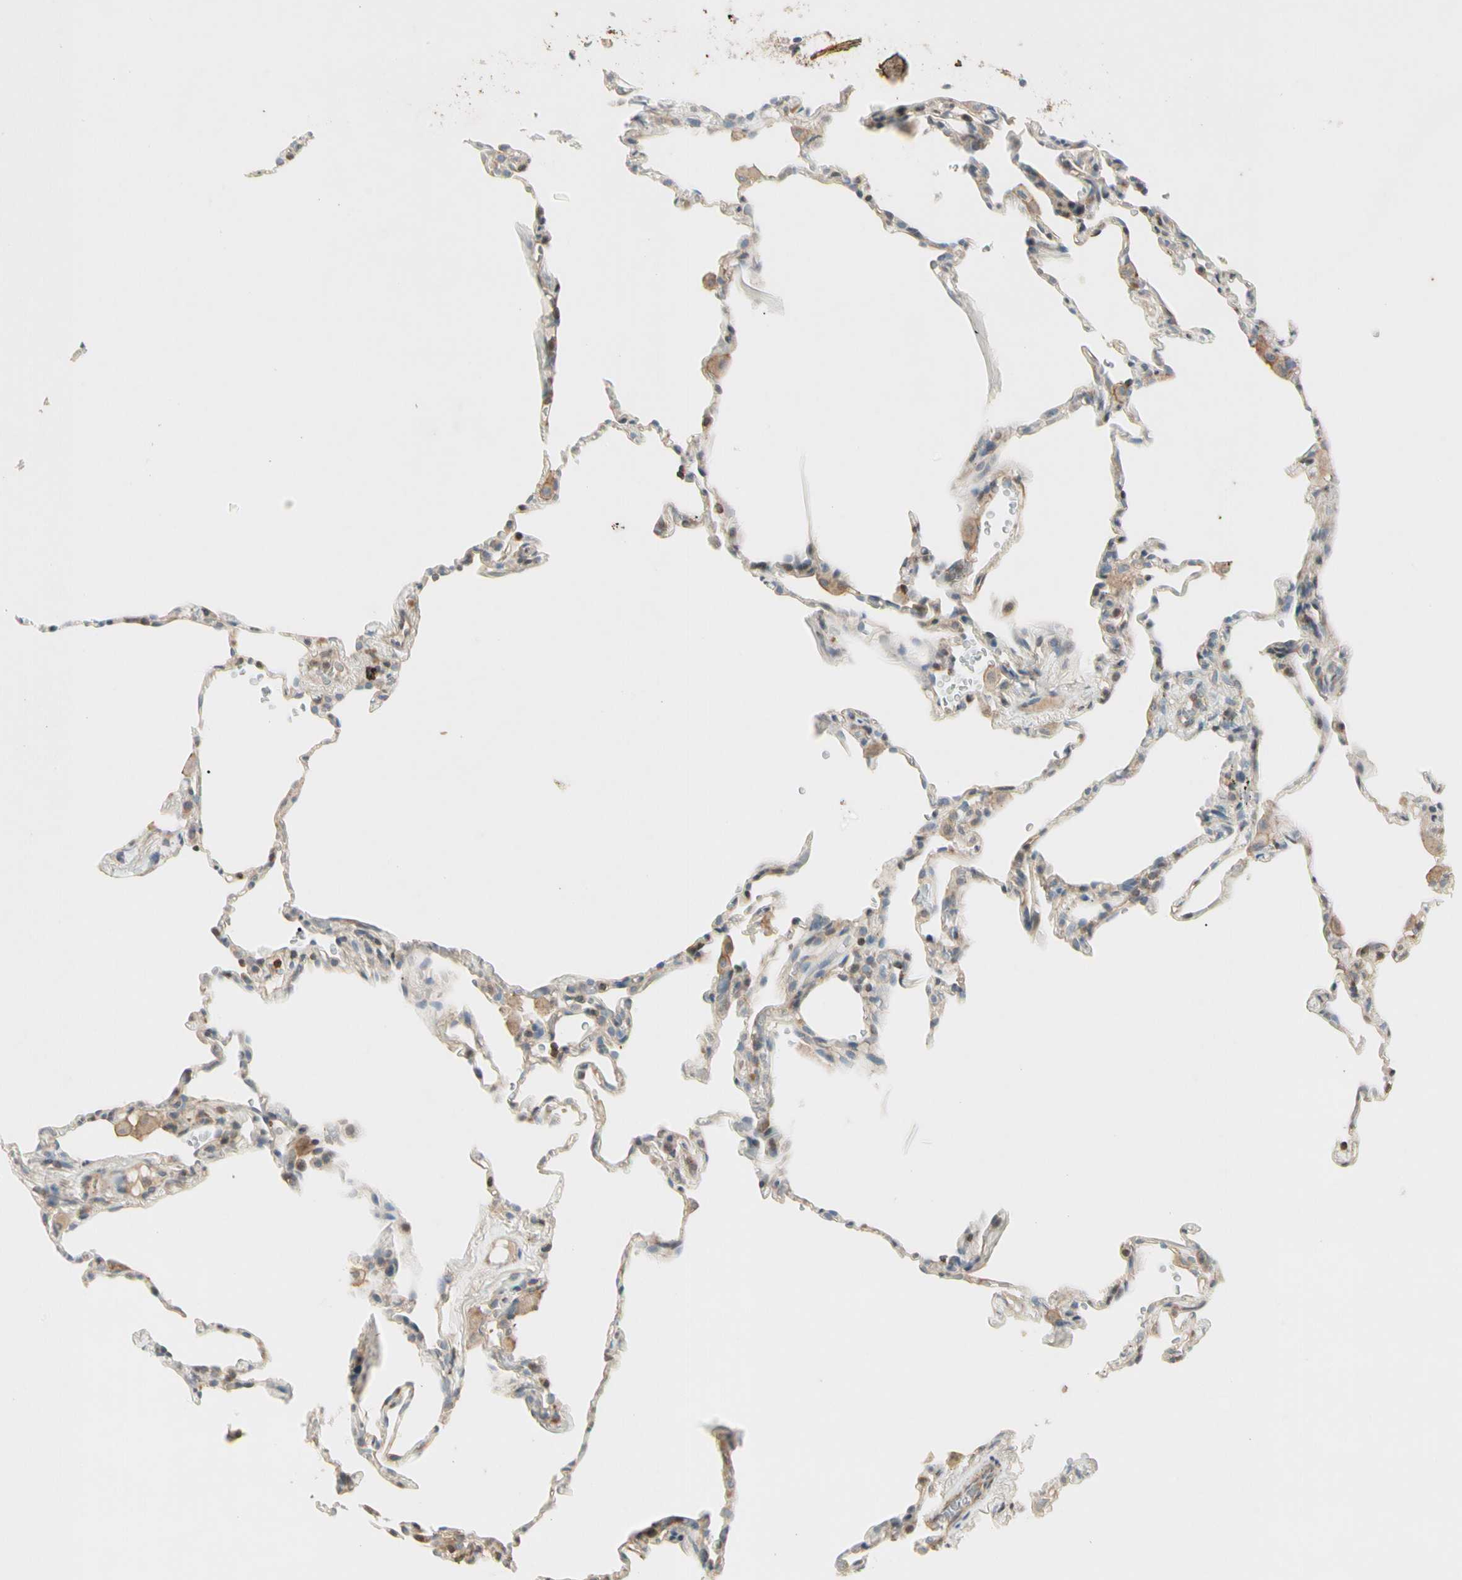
{"staining": {"intensity": "negative", "quantity": "none", "location": "none"}, "tissue": "lung", "cell_type": "Alveolar cells", "image_type": "normal", "snomed": [{"axis": "morphology", "description": "Normal tissue, NOS"}, {"axis": "topography", "description": "Lung"}], "caption": "The photomicrograph reveals no significant expression in alveolar cells of lung.", "gene": "CDH6", "patient": {"sex": "male", "age": 59}}